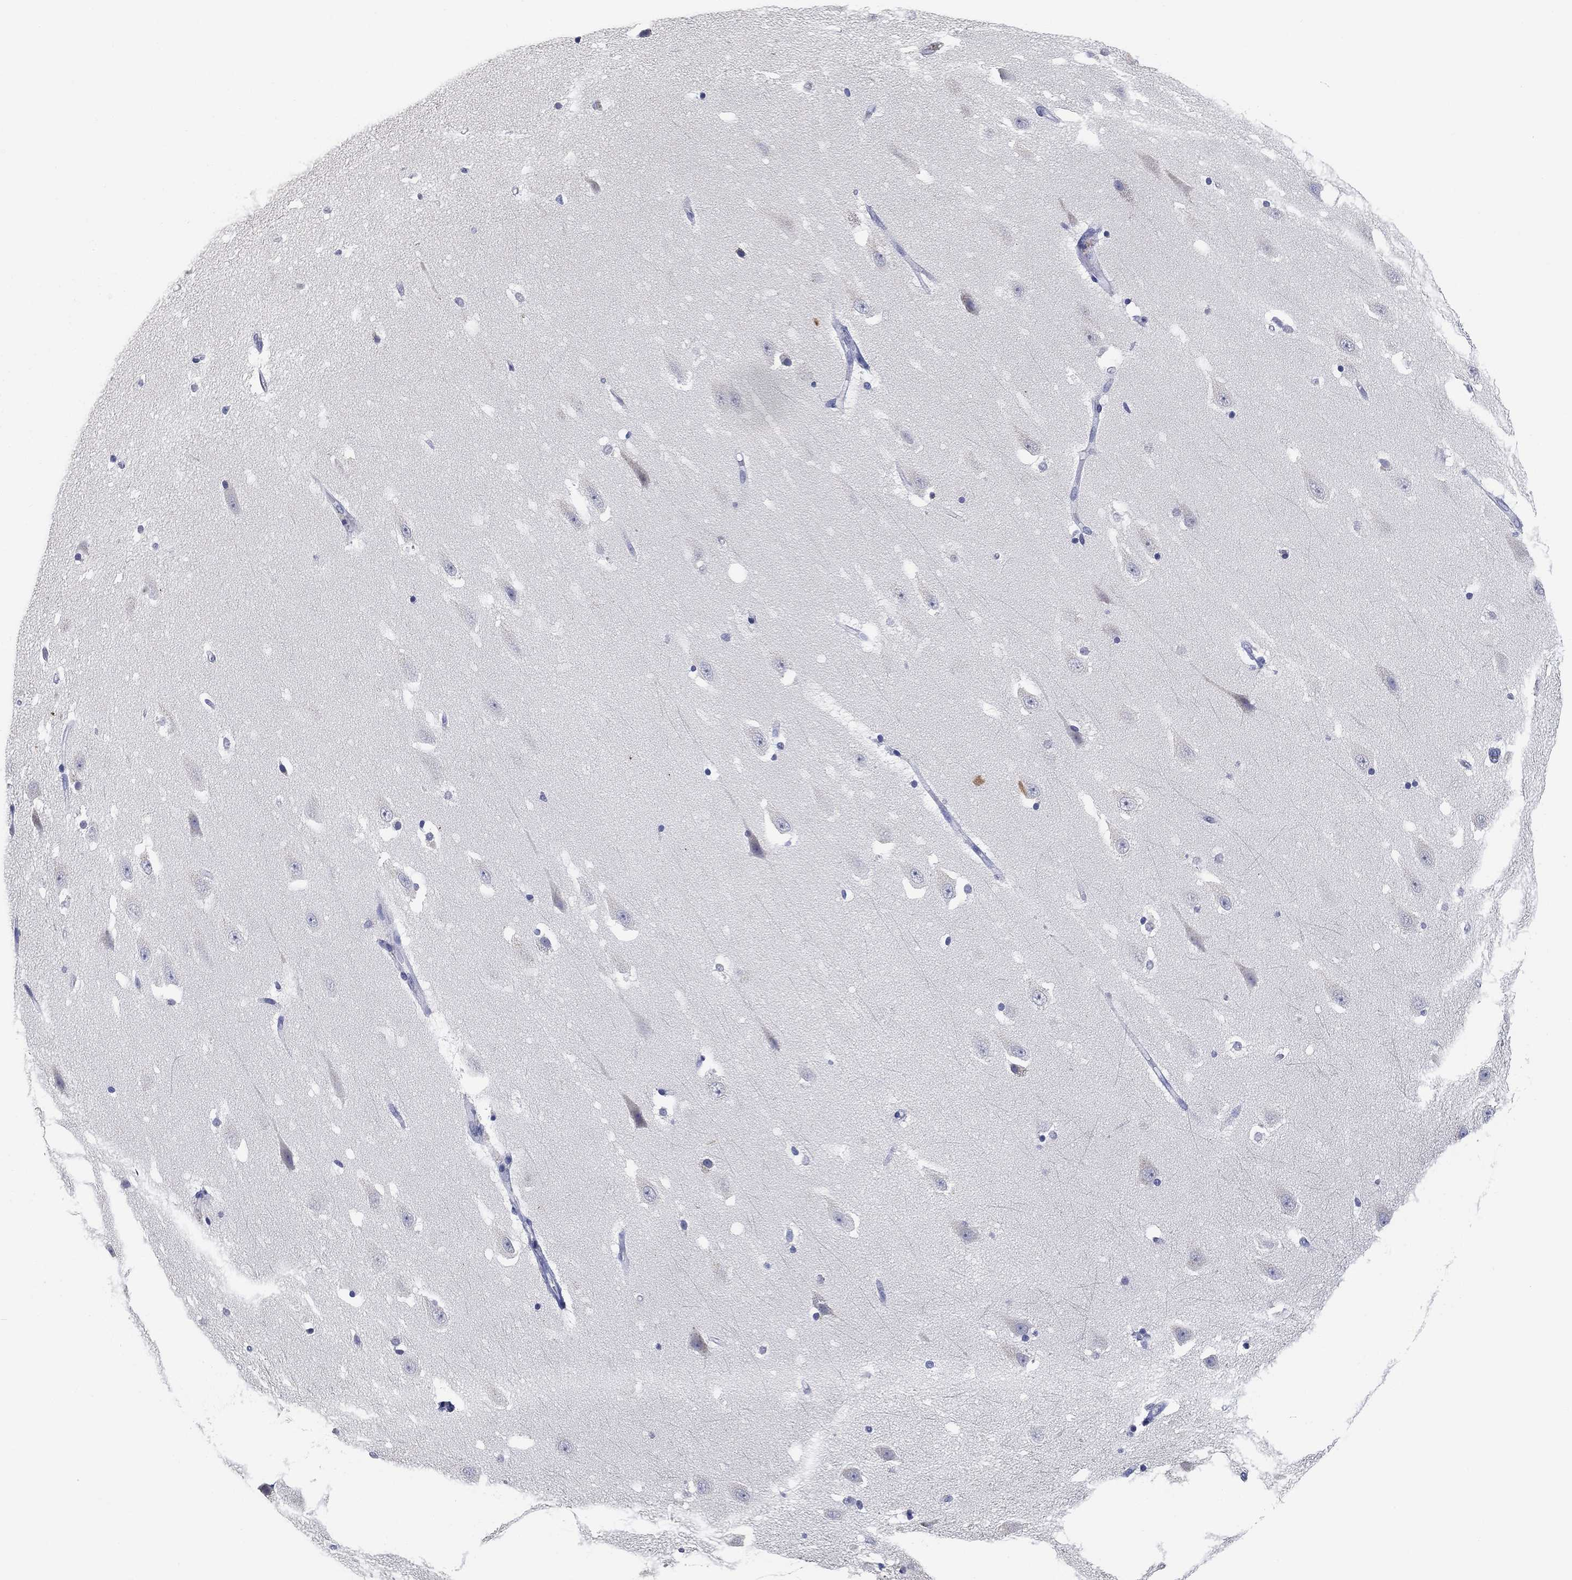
{"staining": {"intensity": "negative", "quantity": "none", "location": "none"}, "tissue": "hippocampus", "cell_type": "Glial cells", "image_type": "normal", "snomed": [{"axis": "morphology", "description": "Normal tissue, NOS"}, {"axis": "topography", "description": "Hippocampus"}], "caption": "Immunohistochemical staining of normal hippocampus demonstrates no significant expression in glial cells. (DAB (3,3'-diaminobenzidine) immunohistochemistry, high magnification).", "gene": "CLUL1", "patient": {"sex": "male", "age": 49}}